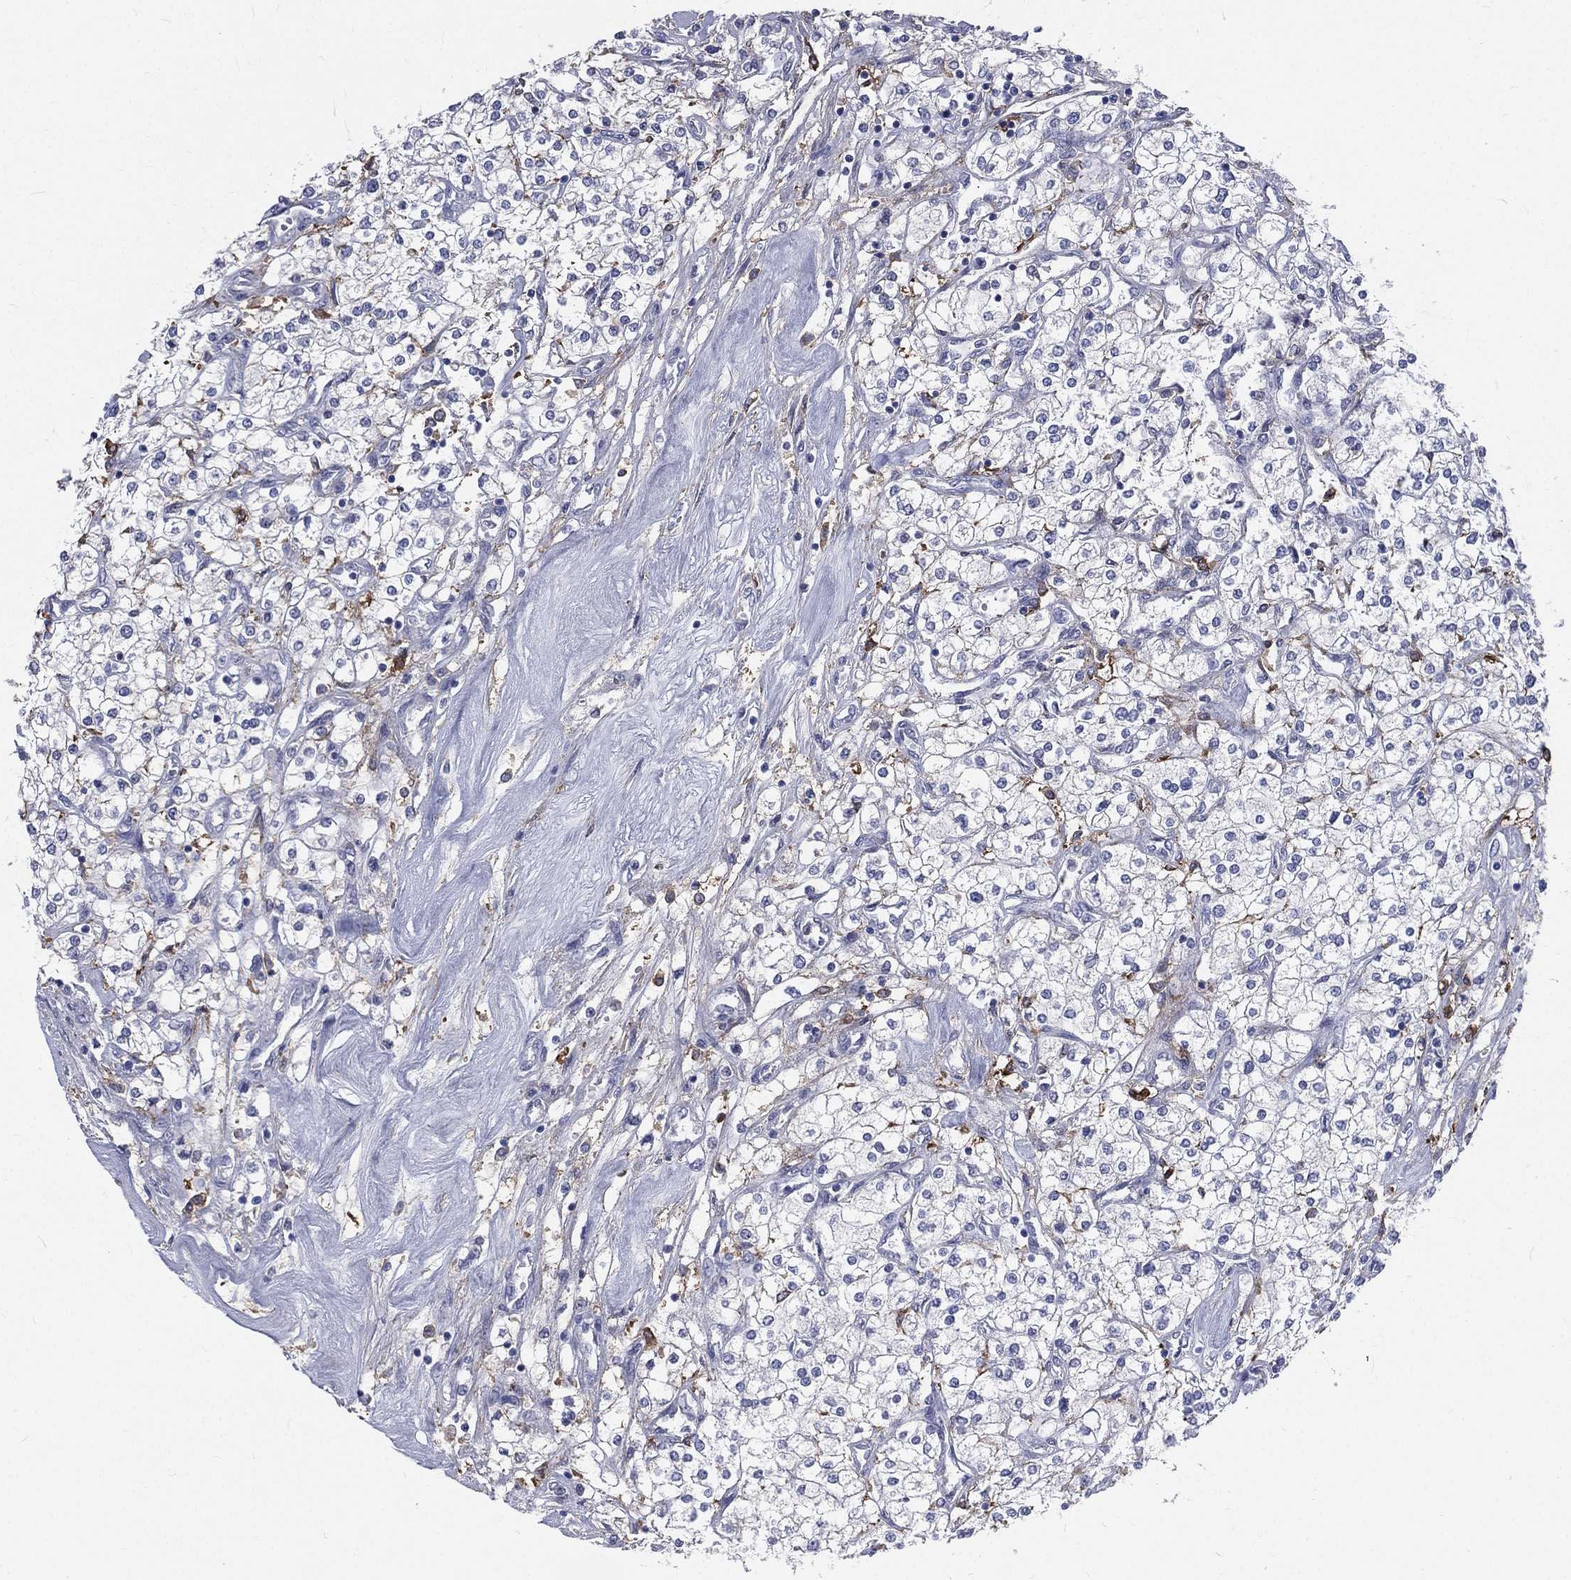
{"staining": {"intensity": "negative", "quantity": "none", "location": "none"}, "tissue": "renal cancer", "cell_type": "Tumor cells", "image_type": "cancer", "snomed": [{"axis": "morphology", "description": "Adenocarcinoma, NOS"}, {"axis": "topography", "description": "Kidney"}], "caption": "DAB (3,3'-diaminobenzidine) immunohistochemical staining of adenocarcinoma (renal) shows no significant staining in tumor cells.", "gene": "BASP1", "patient": {"sex": "male", "age": 80}}